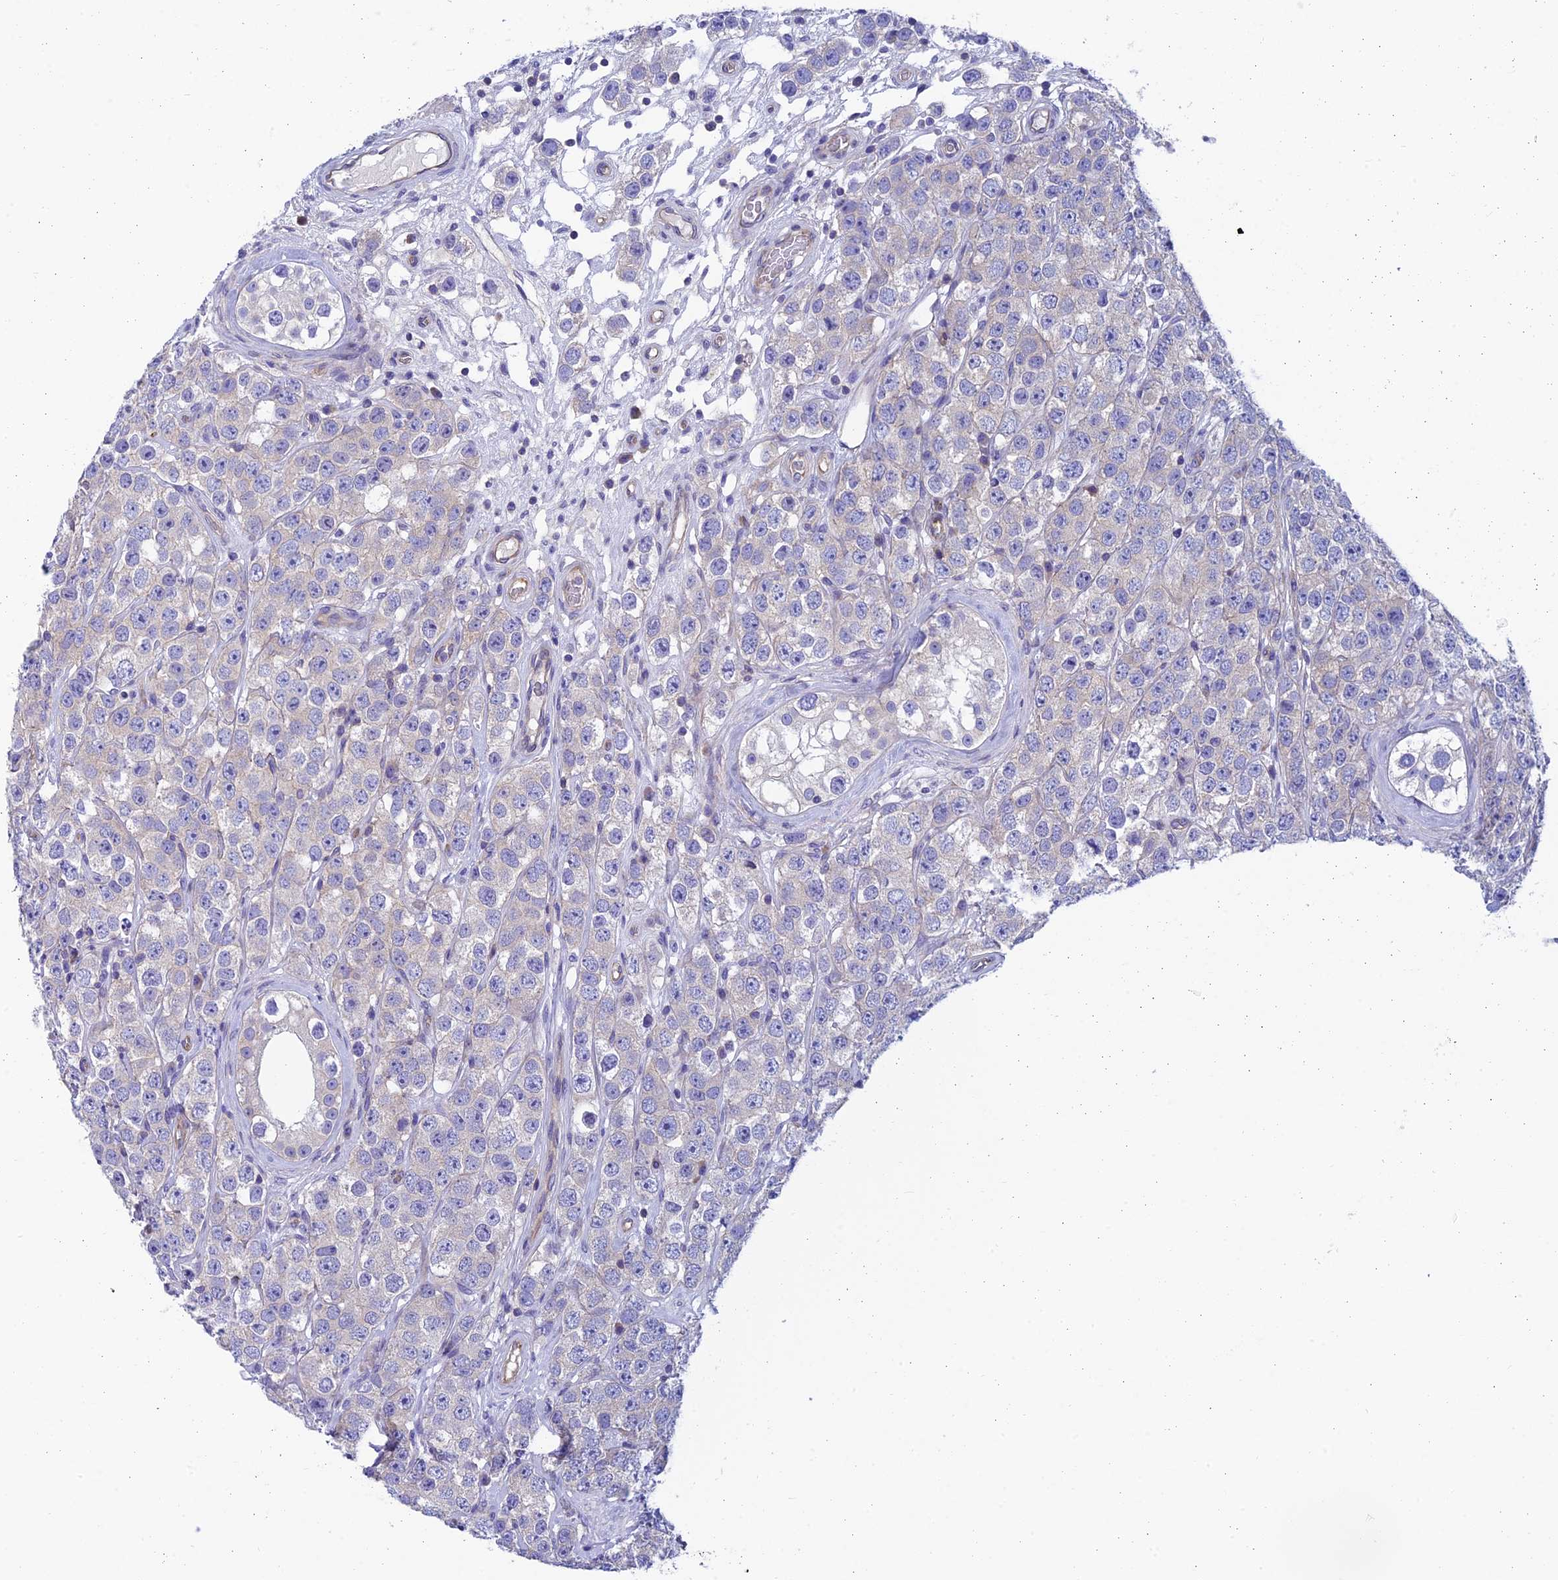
{"staining": {"intensity": "negative", "quantity": "none", "location": "none"}, "tissue": "testis cancer", "cell_type": "Tumor cells", "image_type": "cancer", "snomed": [{"axis": "morphology", "description": "Seminoma, NOS"}, {"axis": "topography", "description": "Testis"}], "caption": "Immunohistochemistry of testis cancer reveals no expression in tumor cells. (DAB (3,3'-diaminobenzidine) immunohistochemistry visualized using brightfield microscopy, high magnification).", "gene": "PPFIA3", "patient": {"sex": "male", "age": 28}}